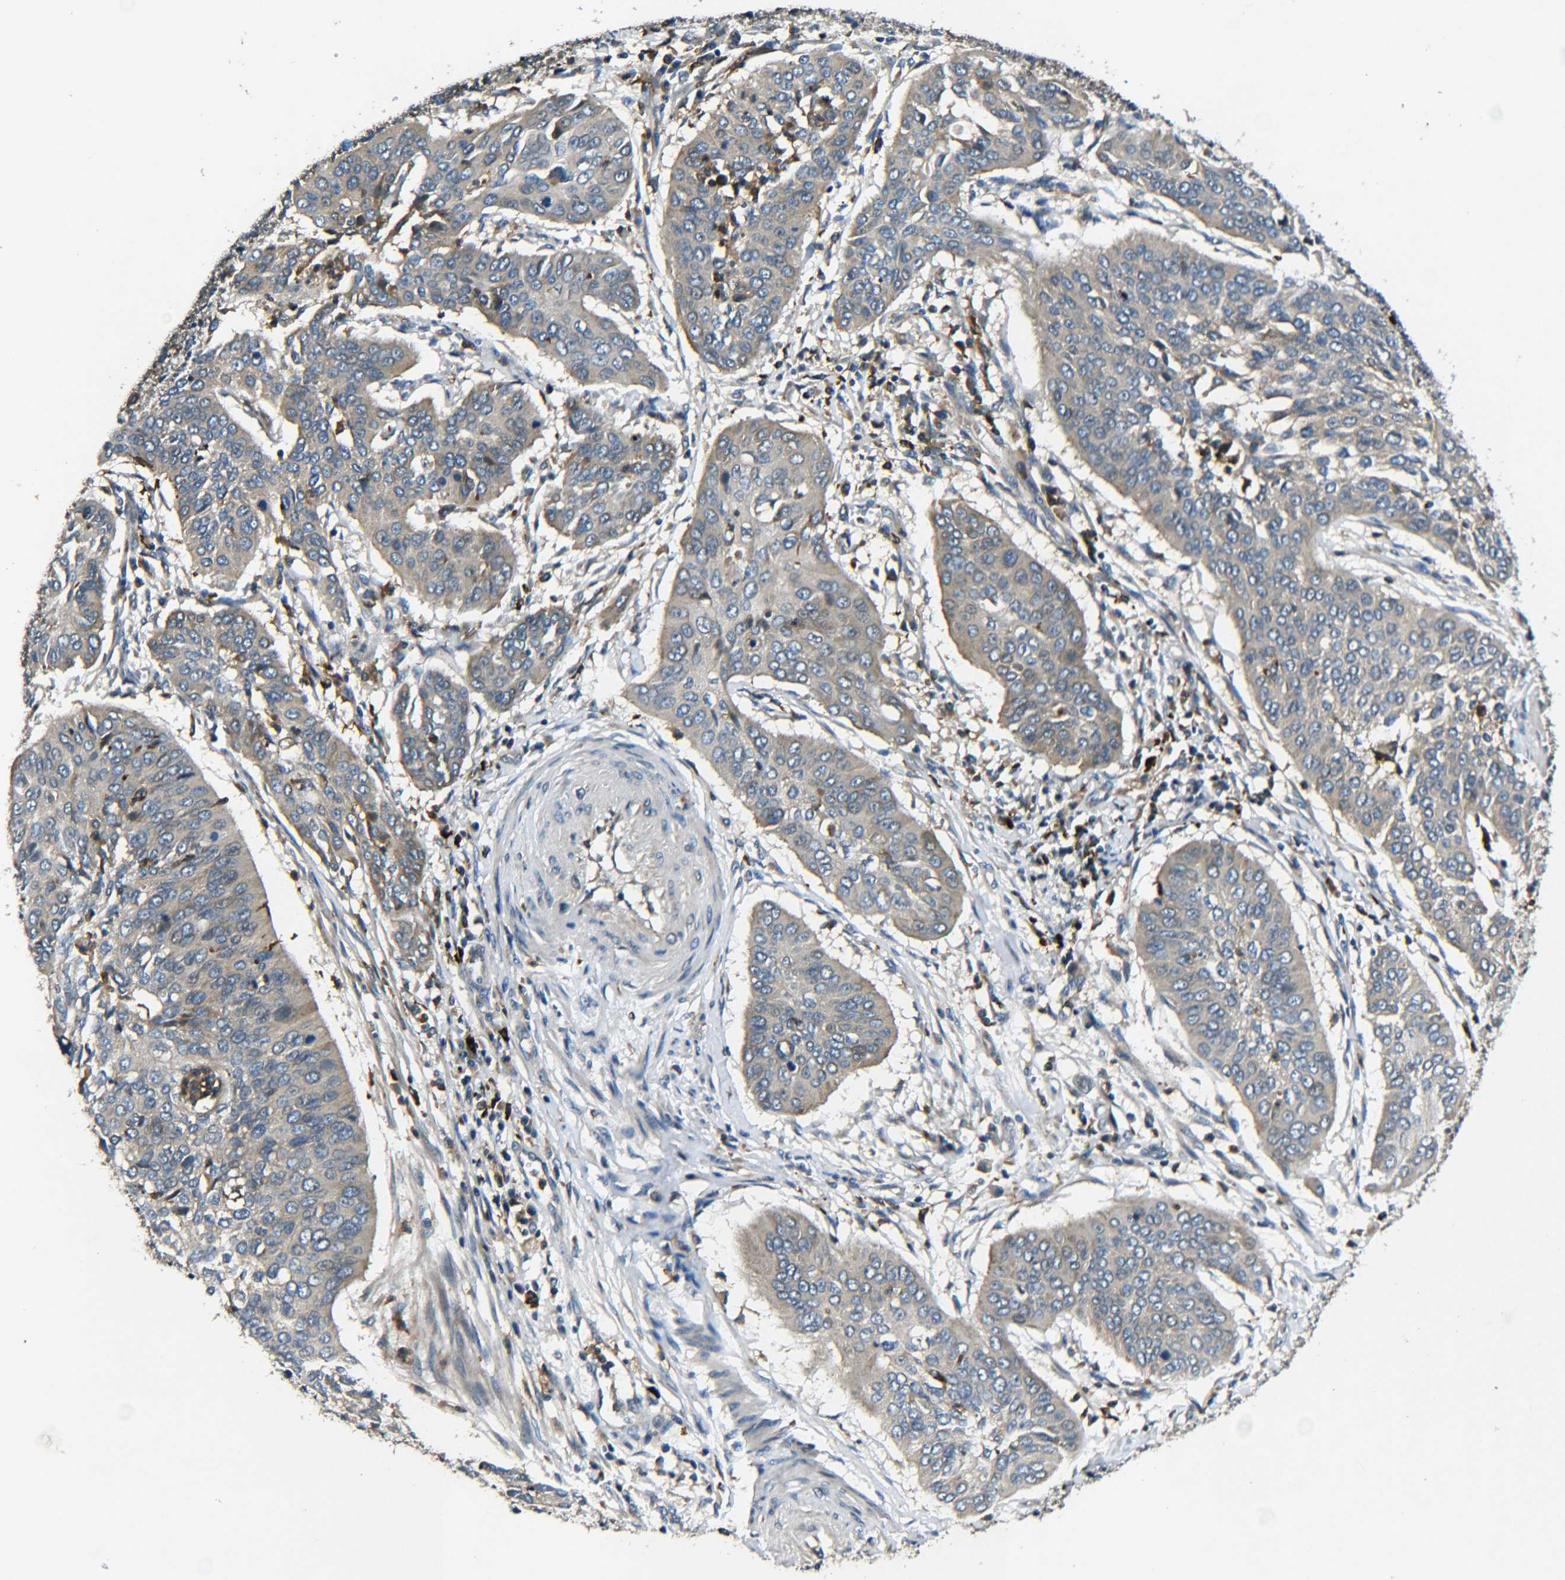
{"staining": {"intensity": "weak", "quantity": ">75%", "location": "cytoplasmic/membranous"}, "tissue": "cervical cancer", "cell_type": "Tumor cells", "image_type": "cancer", "snomed": [{"axis": "morphology", "description": "Normal tissue, NOS"}, {"axis": "morphology", "description": "Squamous cell carcinoma, NOS"}, {"axis": "topography", "description": "Cervix"}], "caption": "Squamous cell carcinoma (cervical) tissue displays weak cytoplasmic/membranous staining in about >75% of tumor cells", "gene": "RAB1B", "patient": {"sex": "female", "age": 39}}